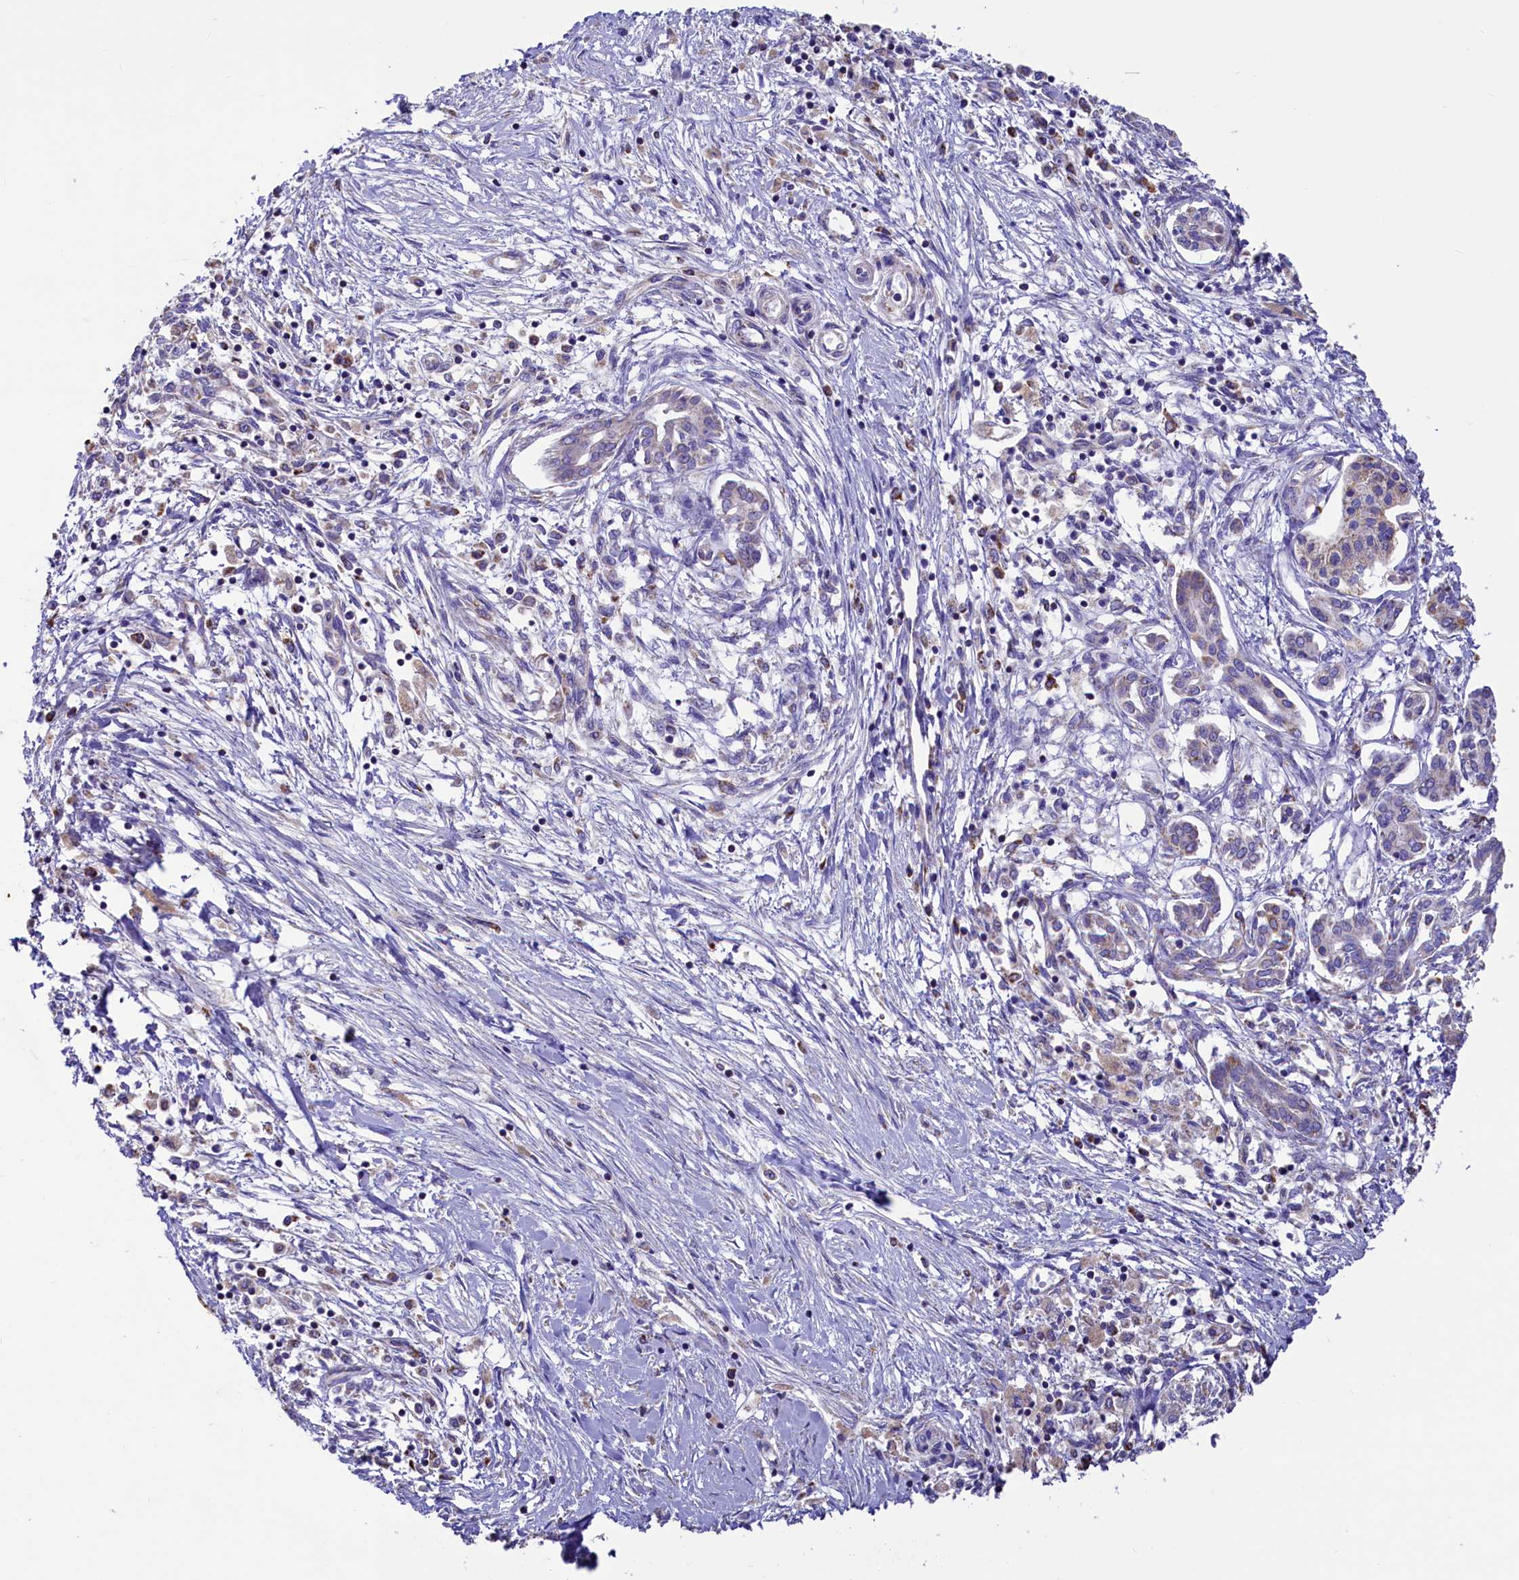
{"staining": {"intensity": "negative", "quantity": "none", "location": "none"}, "tissue": "pancreatic cancer", "cell_type": "Tumor cells", "image_type": "cancer", "snomed": [{"axis": "morphology", "description": "Adenocarcinoma, NOS"}, {"axis": "topography", "description": "Pancreas"}], "caption": "Histopathology image shows no significant protein staining in tumor cells of pancreatic adenocarcinoma.", "gene": "IDH3A", "patient": {"sex": "female", "age": 50}}